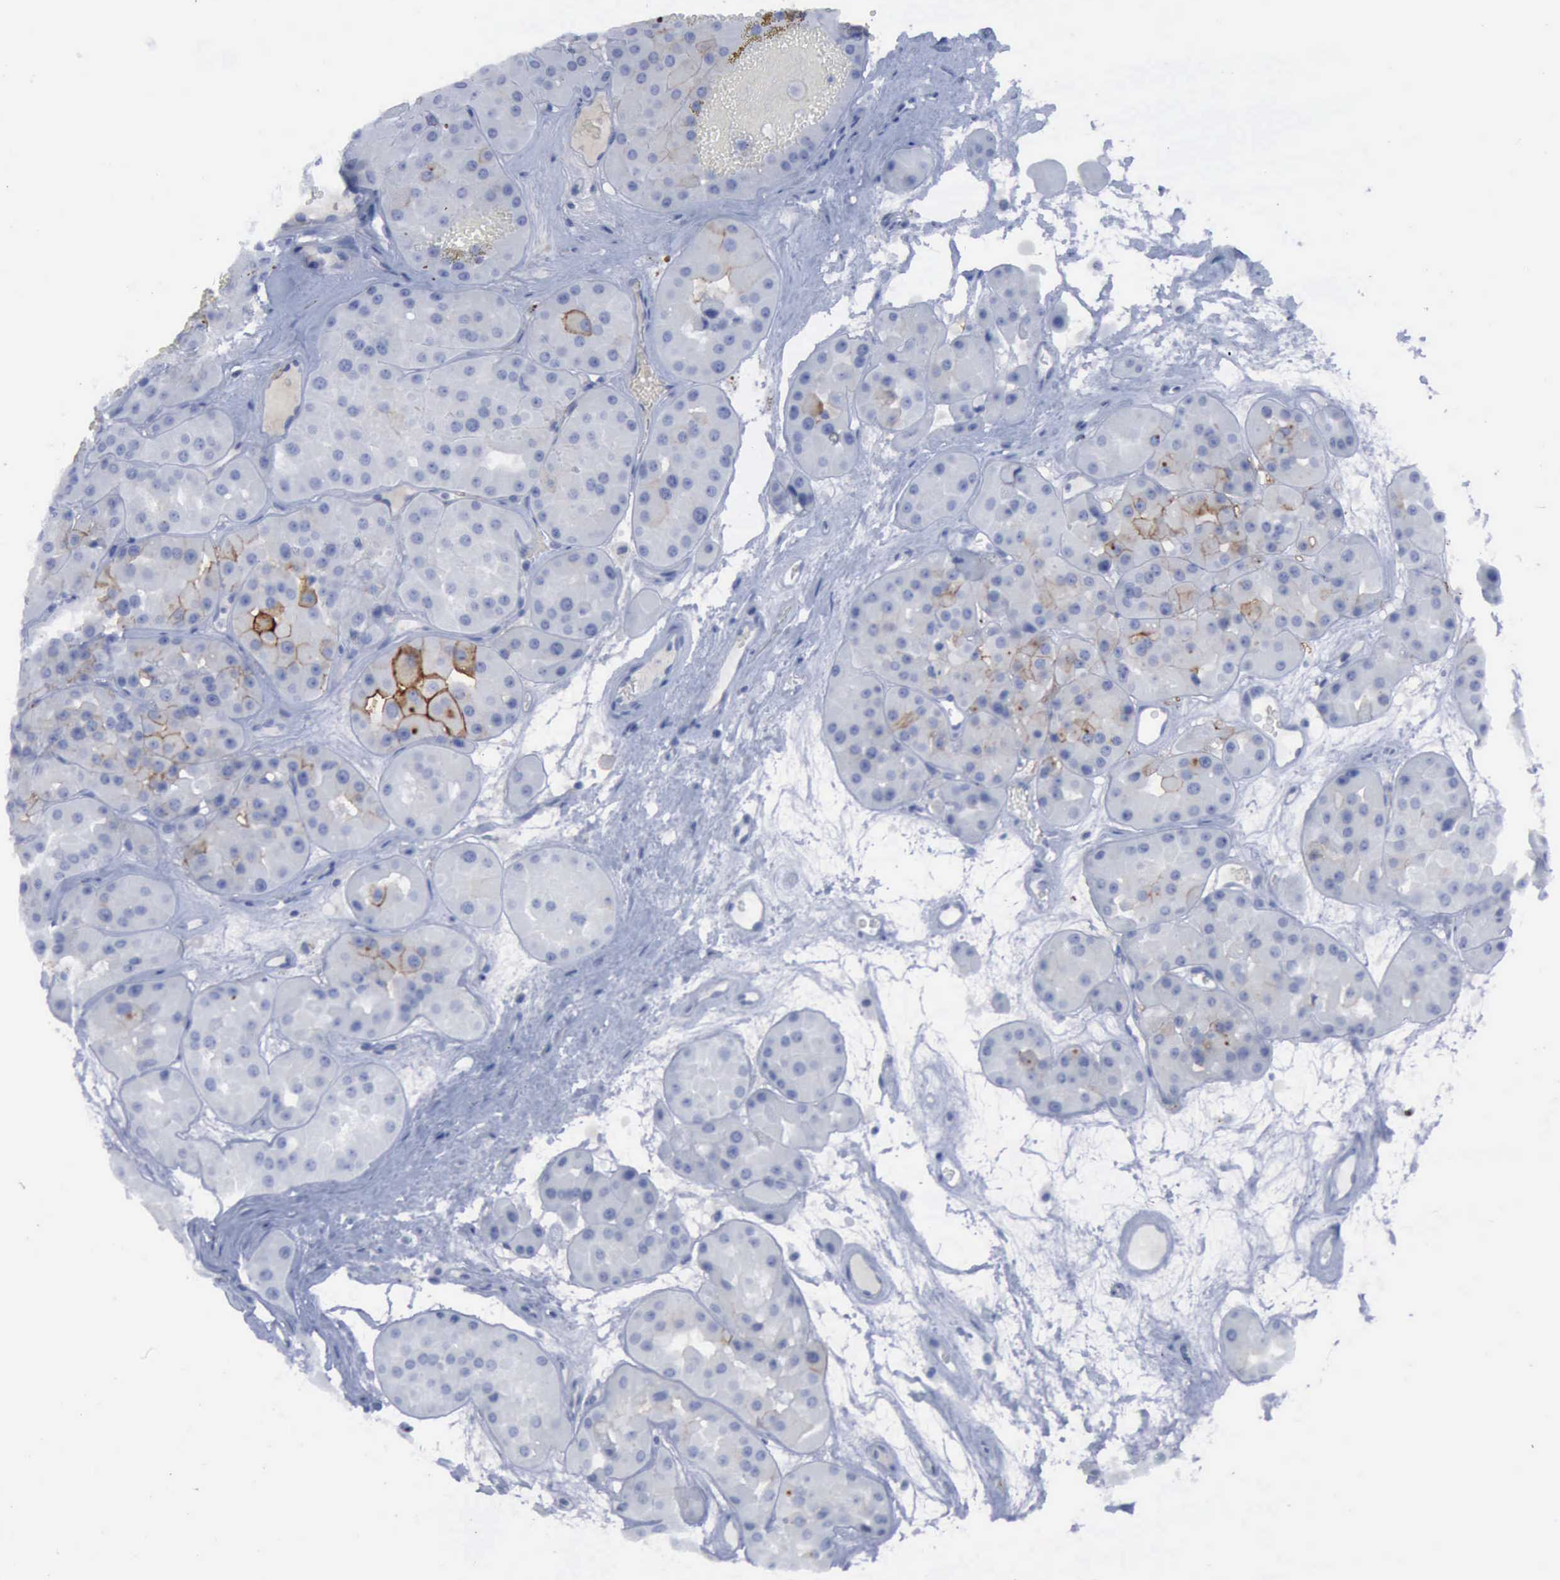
{"staining": {"intensity": "negative", "quantity": "none", "location": "none"}, "tissue": "renal cancer", "cell_type": "Tumor cells", "image_type": "cancer", "snomed": [{"axis": "morphology", "description": "Adenocarcinoma, uncertain malignant potential"}, {"axis": "topography", "description": "Kidney"}], "caption": "Photomicrograph shows no significant protein positivity in tumor cells of adenocarcinoma,  uncertain malignant potential (renal).", "gene": "NGFR", "patient": {"sex": "male", "age": 63}}